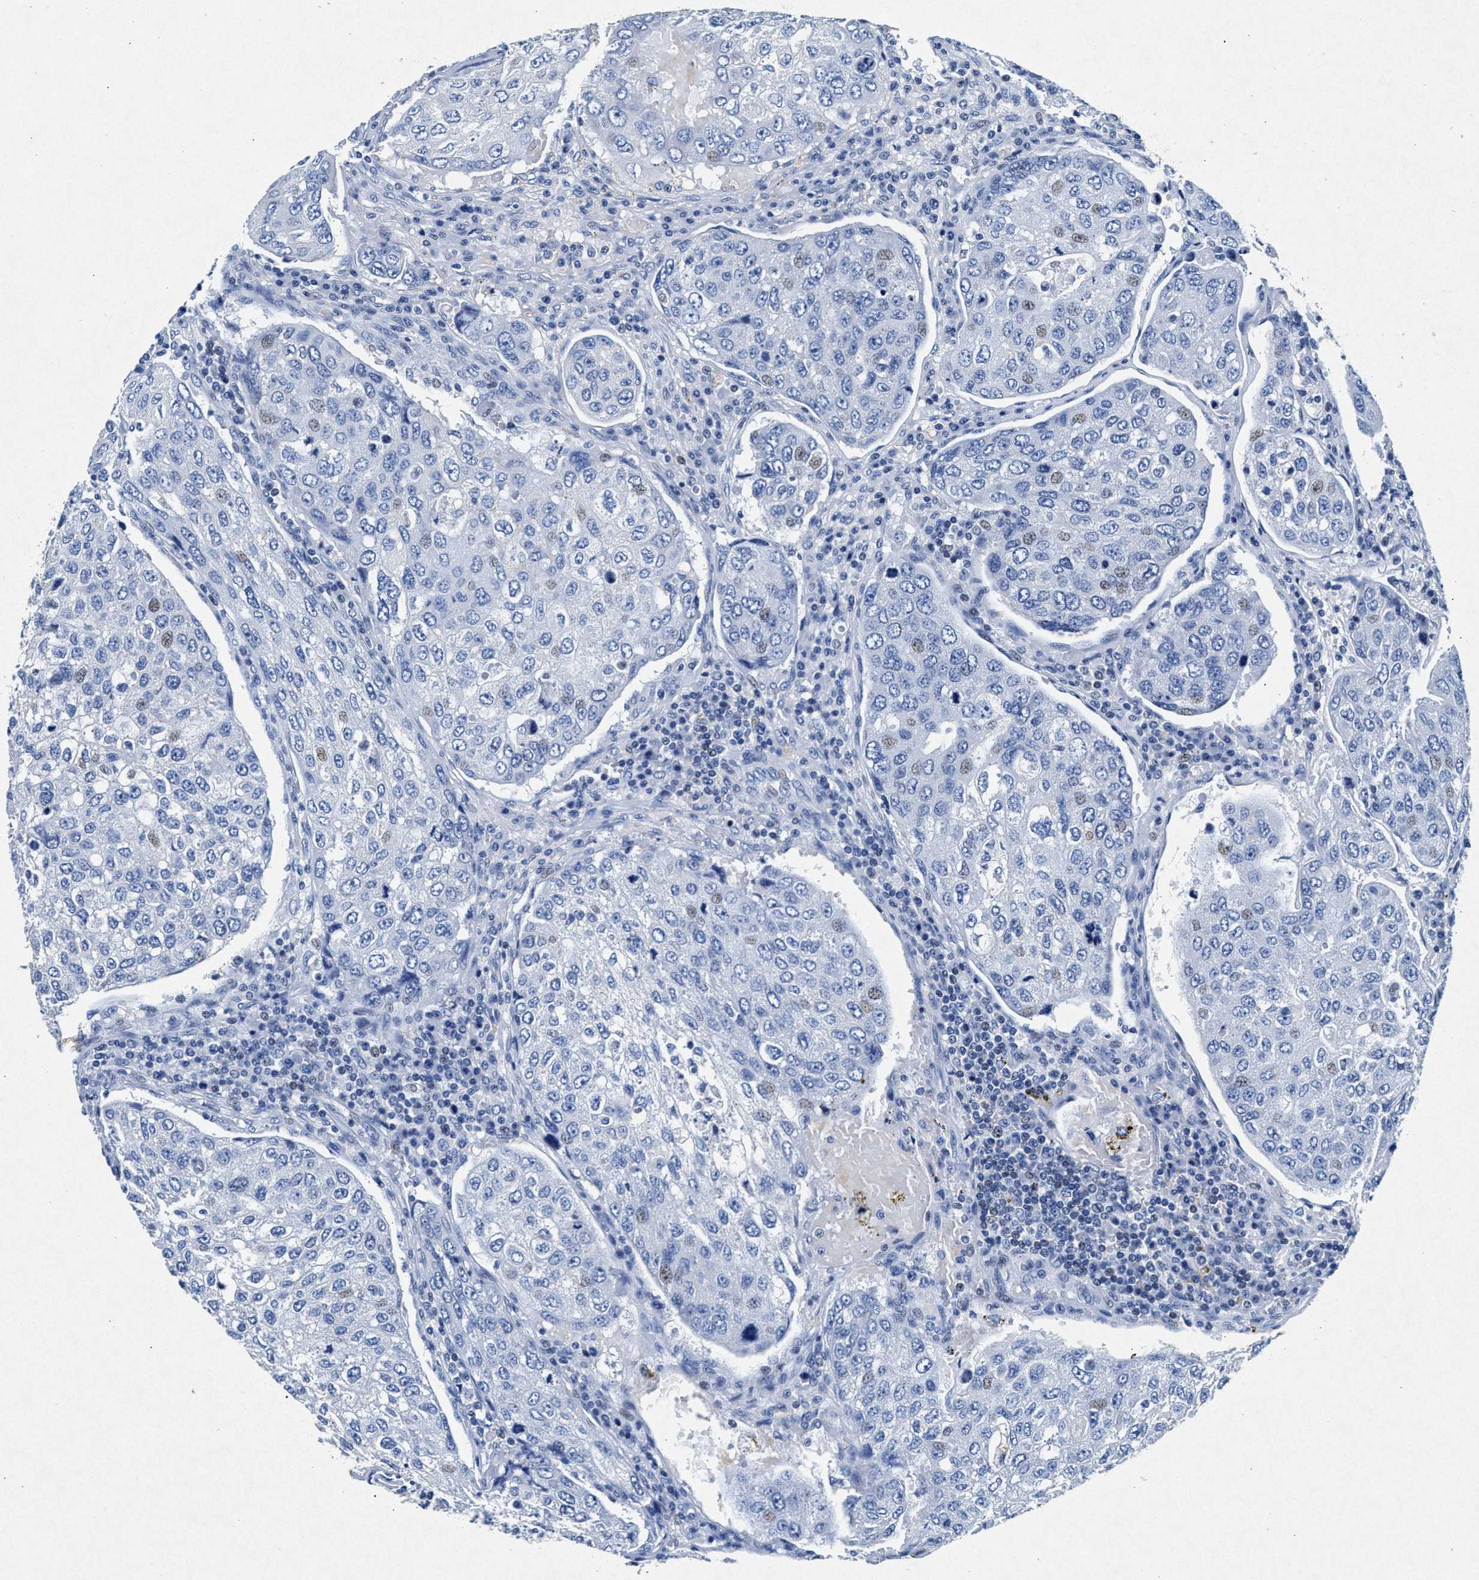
{"staining": {"intensity": "weak", "quantity": "<25%", "location": "nuclear"}, "tissue": "urothelial cancer", "cell_type": "Tumor cells", "image_type": "cancer", "snomed": [{"axis": "morphology", "description": "Urothelial carcinoma, High grade"}, {"axis": "topography", "description": "Lymph node"}, {"axis": "topography", "description": "Urinary bladder"}], "caption": "Immunohistochemistry (IHC) of human high-grade urothelial carcinoma reveals no positivity in tumor cells.", "gene": "MAP6", "patient": {"sex": "male", "age": 51}}